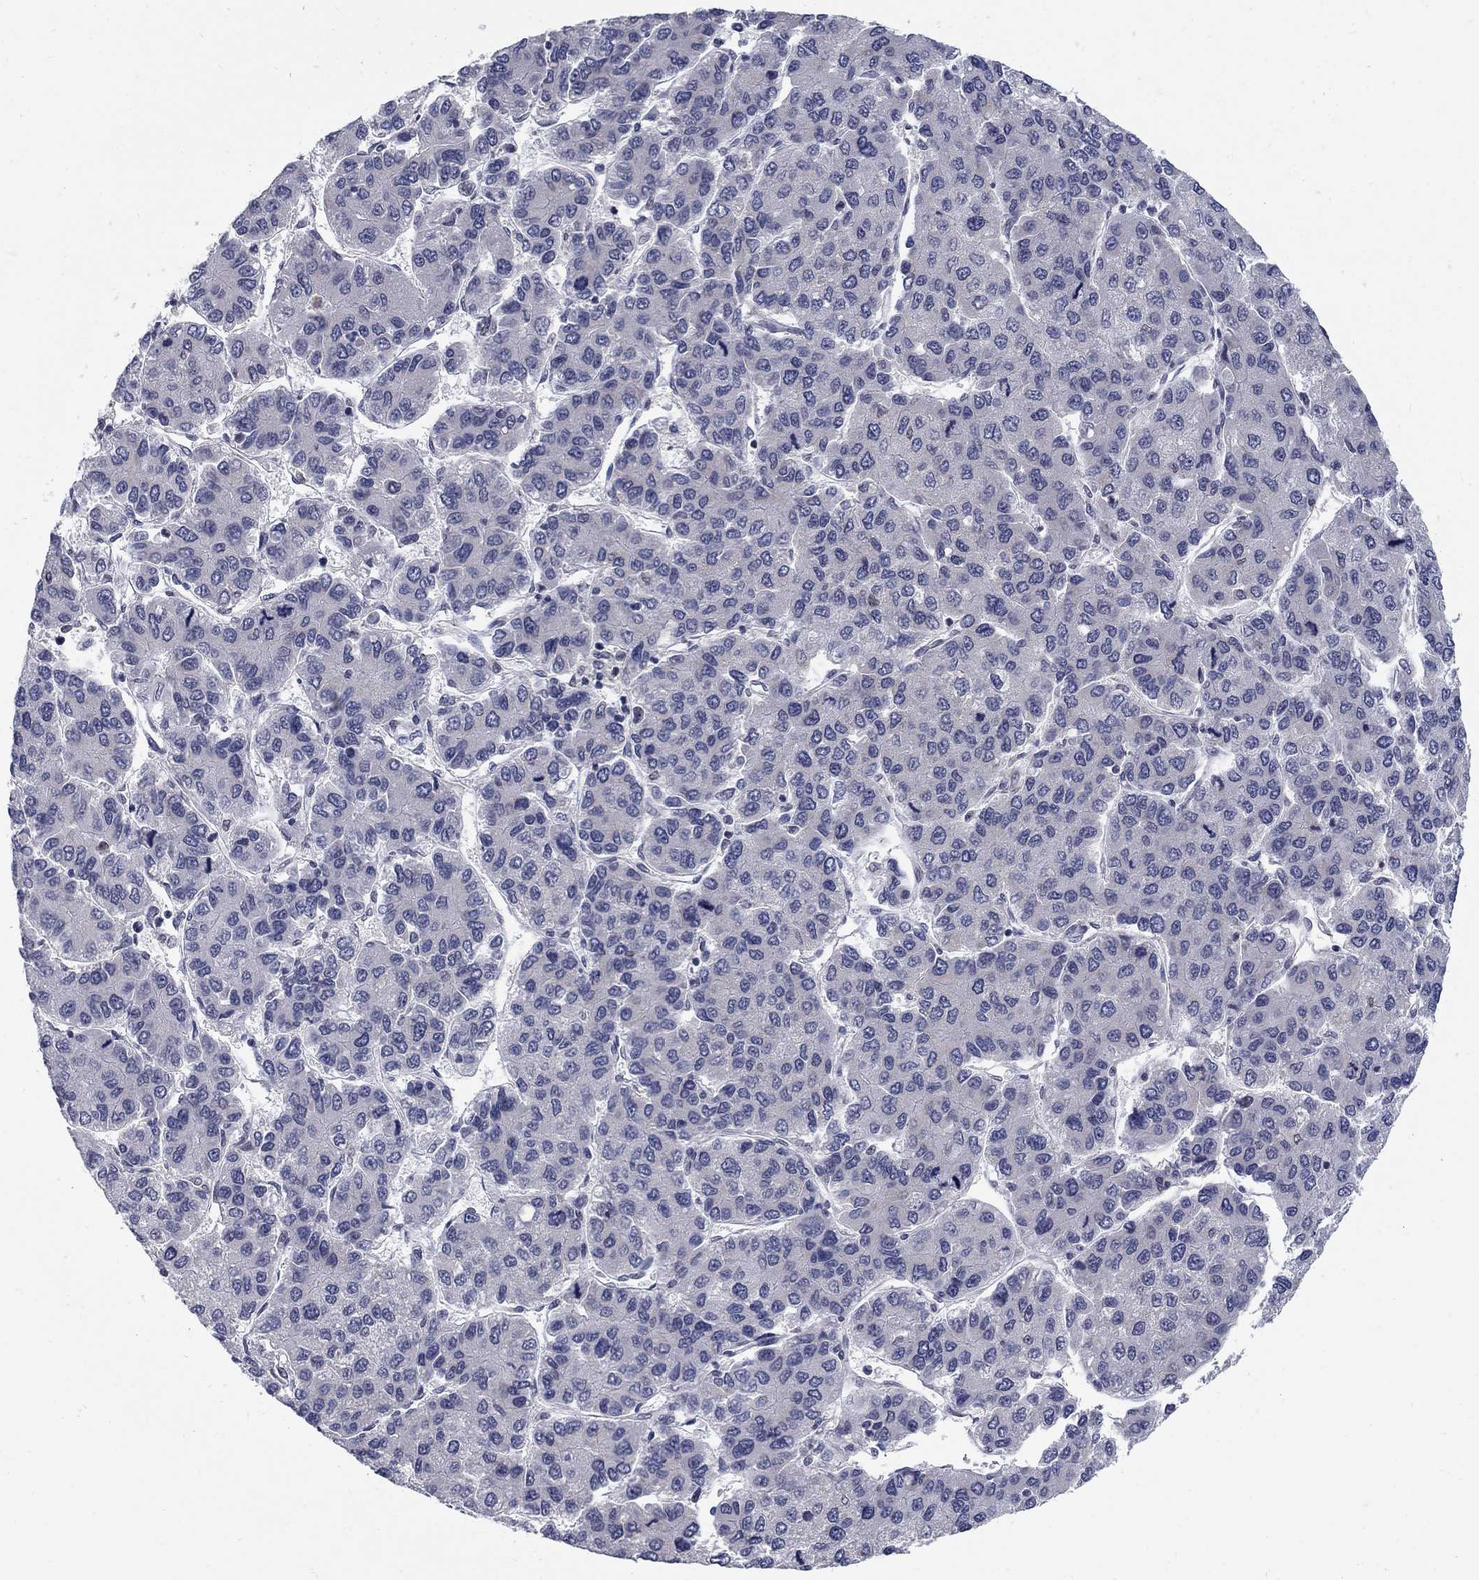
{"staining": {"intensity": "negative", "quantity": "none", "location": "none"}, "tissue": "liver cancer", "cell_type": "Tumor cells", "image_type": "cancer", "snomed": [{"axis": "morphology", "description": "Carcinoma, Hepatocellular, NOS"}, {"axis": "topography", "description": "Liver"}], "caption": "High power microscopy micrograph of an IHC histopathology image of liver cancer, revealing no significant staining in tumor cells.", "gene": "GCFC2", "patient": {"sex": "female", "age": 66}}